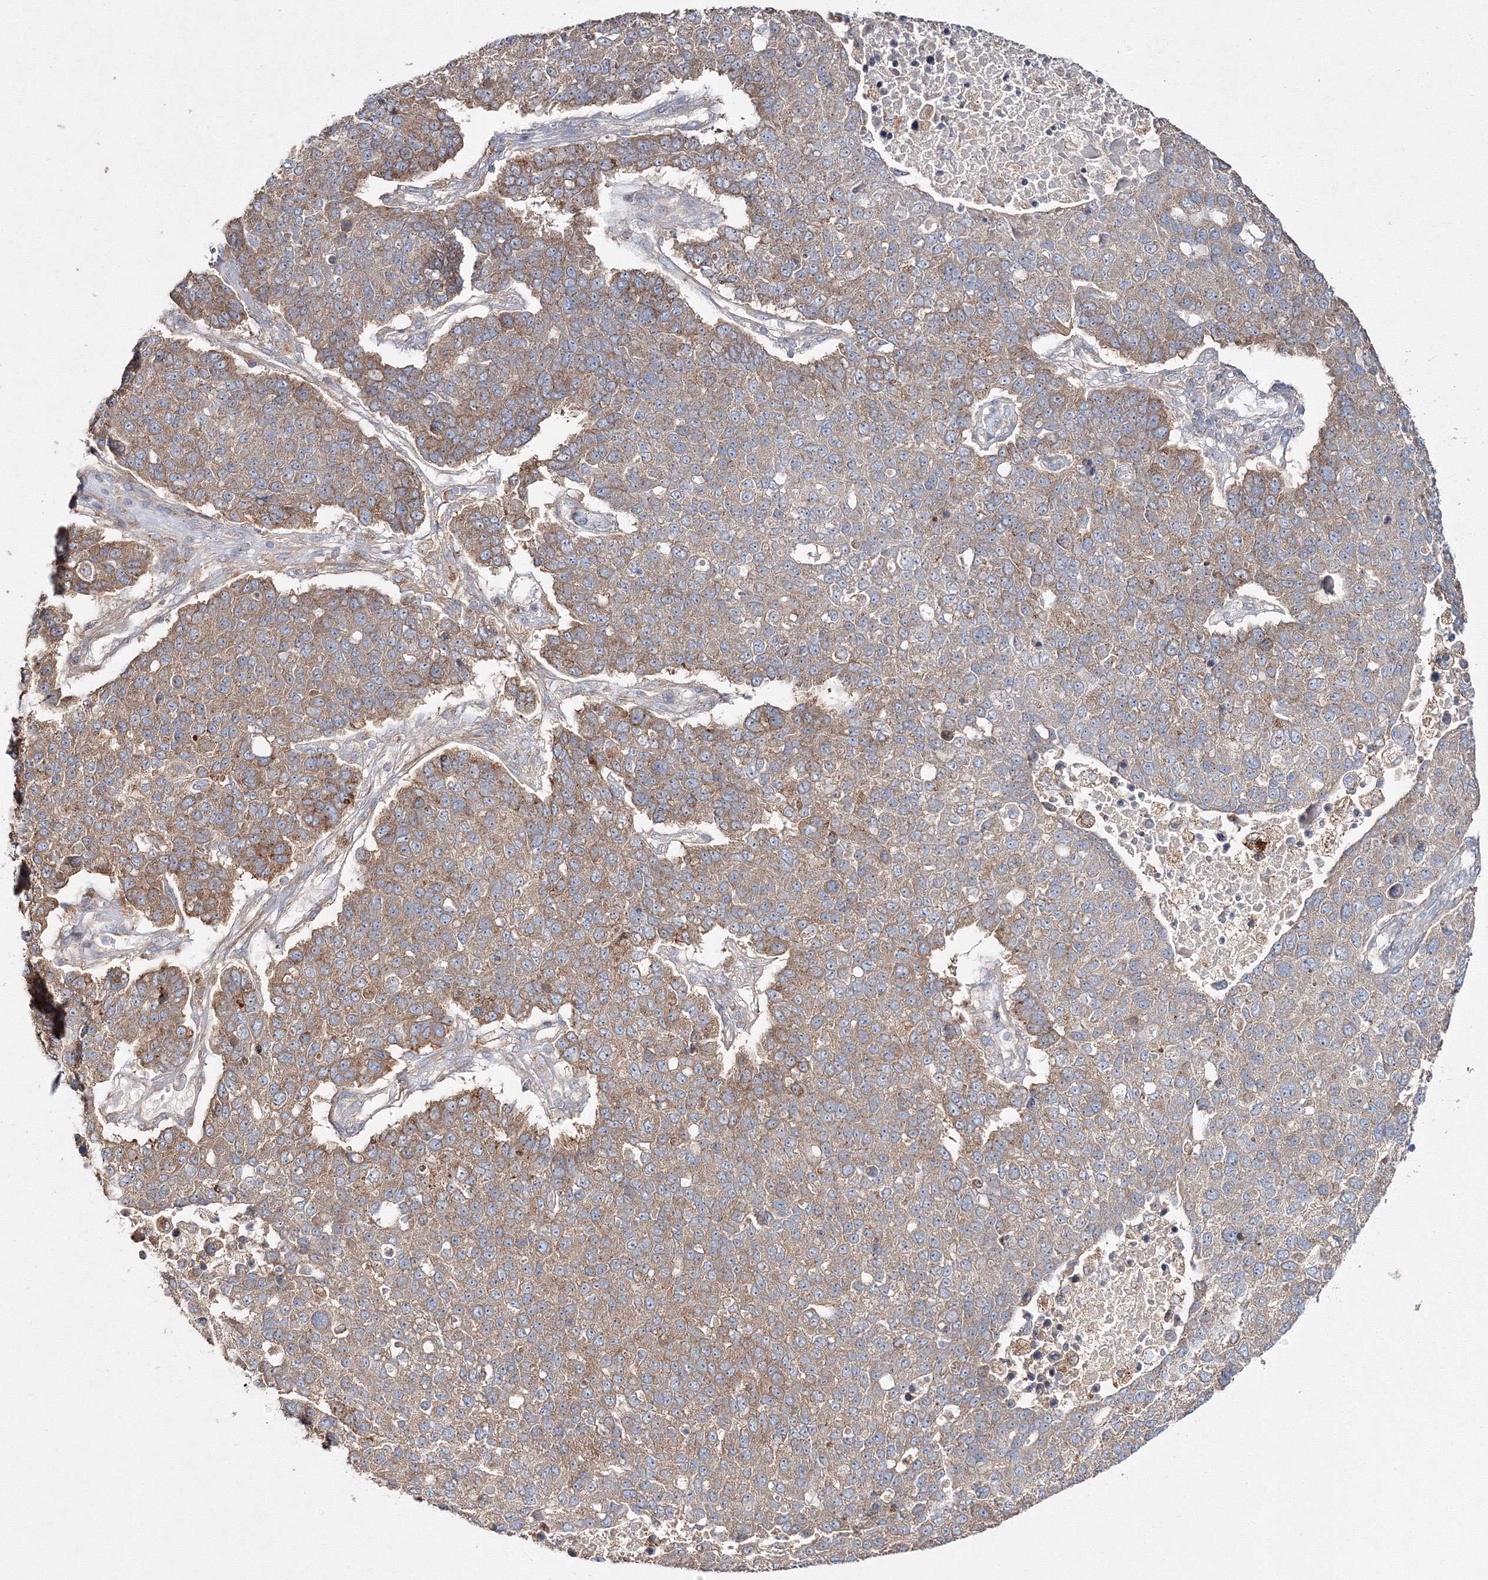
{"staining": {"intensity": "moderate", "quantity": "25%-75%", "location": "cytoplasmic/membranous"}, "tissue": "pancreatic cancer", "cell_type": "Tumor cells", "image_type": "cancer", "snomed": [{"axis": "morphology", "description": "Adenocarcinoma, NOS"}, {"axis": "topography", "description": "Pancreas"}], "caption": "This is a photomicrograph of immunohistochemistry staining of adenocarcinoma (pancreatic), which shows moderate expression in the cytoplasmic/membranous of tumor cells.", "gene": "DDO", "patient": {"sex": "female", "age": 61}}